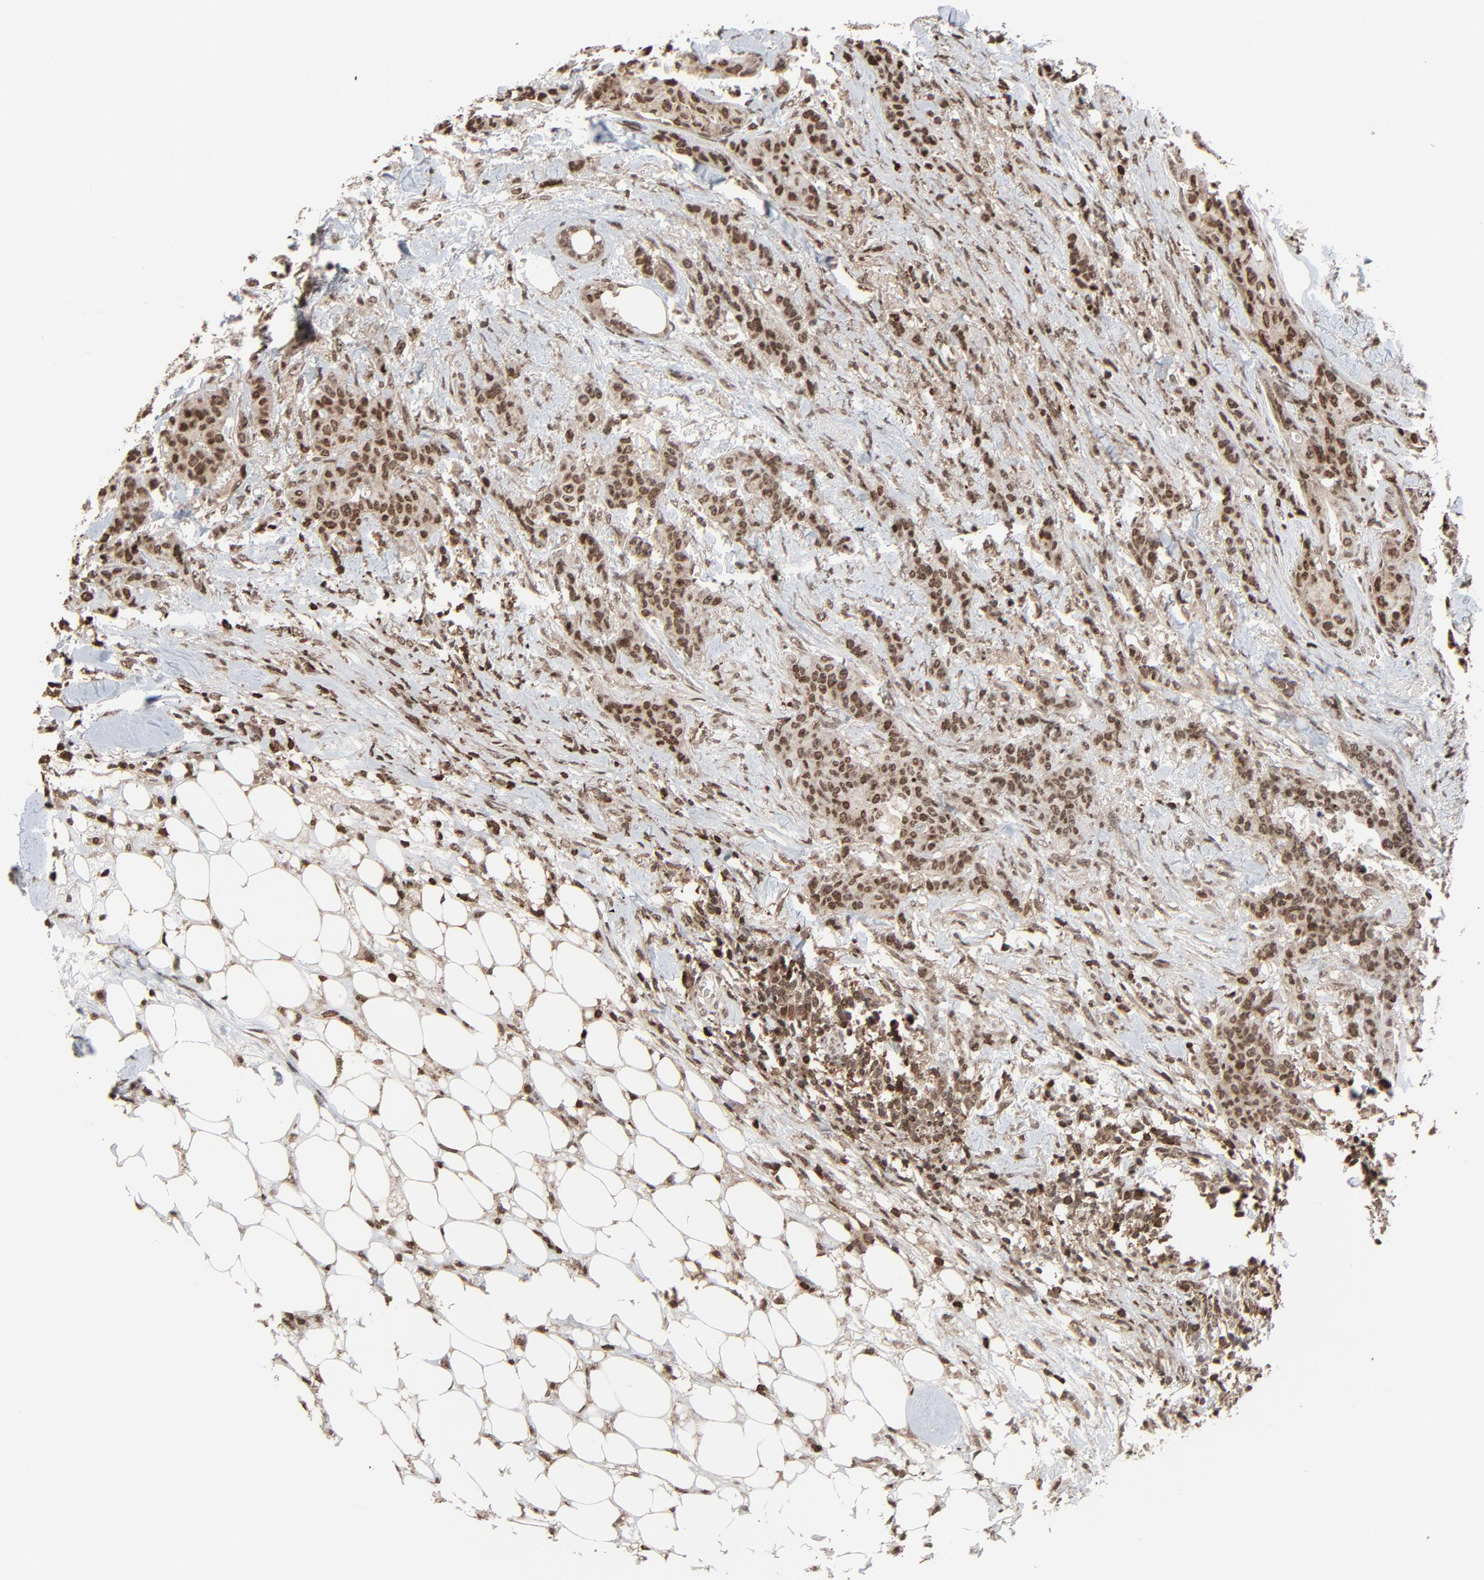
{"staining": {"intensity": "strong", "quantity": ">75%", "location": "nuclear"}, "tissue": "breast cancer", "cell_type": "Tumor cells", "image_type": "cancer", "snomed": [{"axis": "morphology", "description": "Duct carcinoma"}, {"axis": "topography", "description": "Breast"}], "caption": "High-magnification brightfield microscopy of breast cancer (intraductal carcinoma) stained with DAB (3,3'-diaminobenzidine) (brown) and counterstained with hematoxylin (blue). tumor cells exhibit strong nuclear positivity is appreciated in approximately>75% of cells.", "gene": "RPS6KA3", "patient": {"sex": "female", "age": 40}}